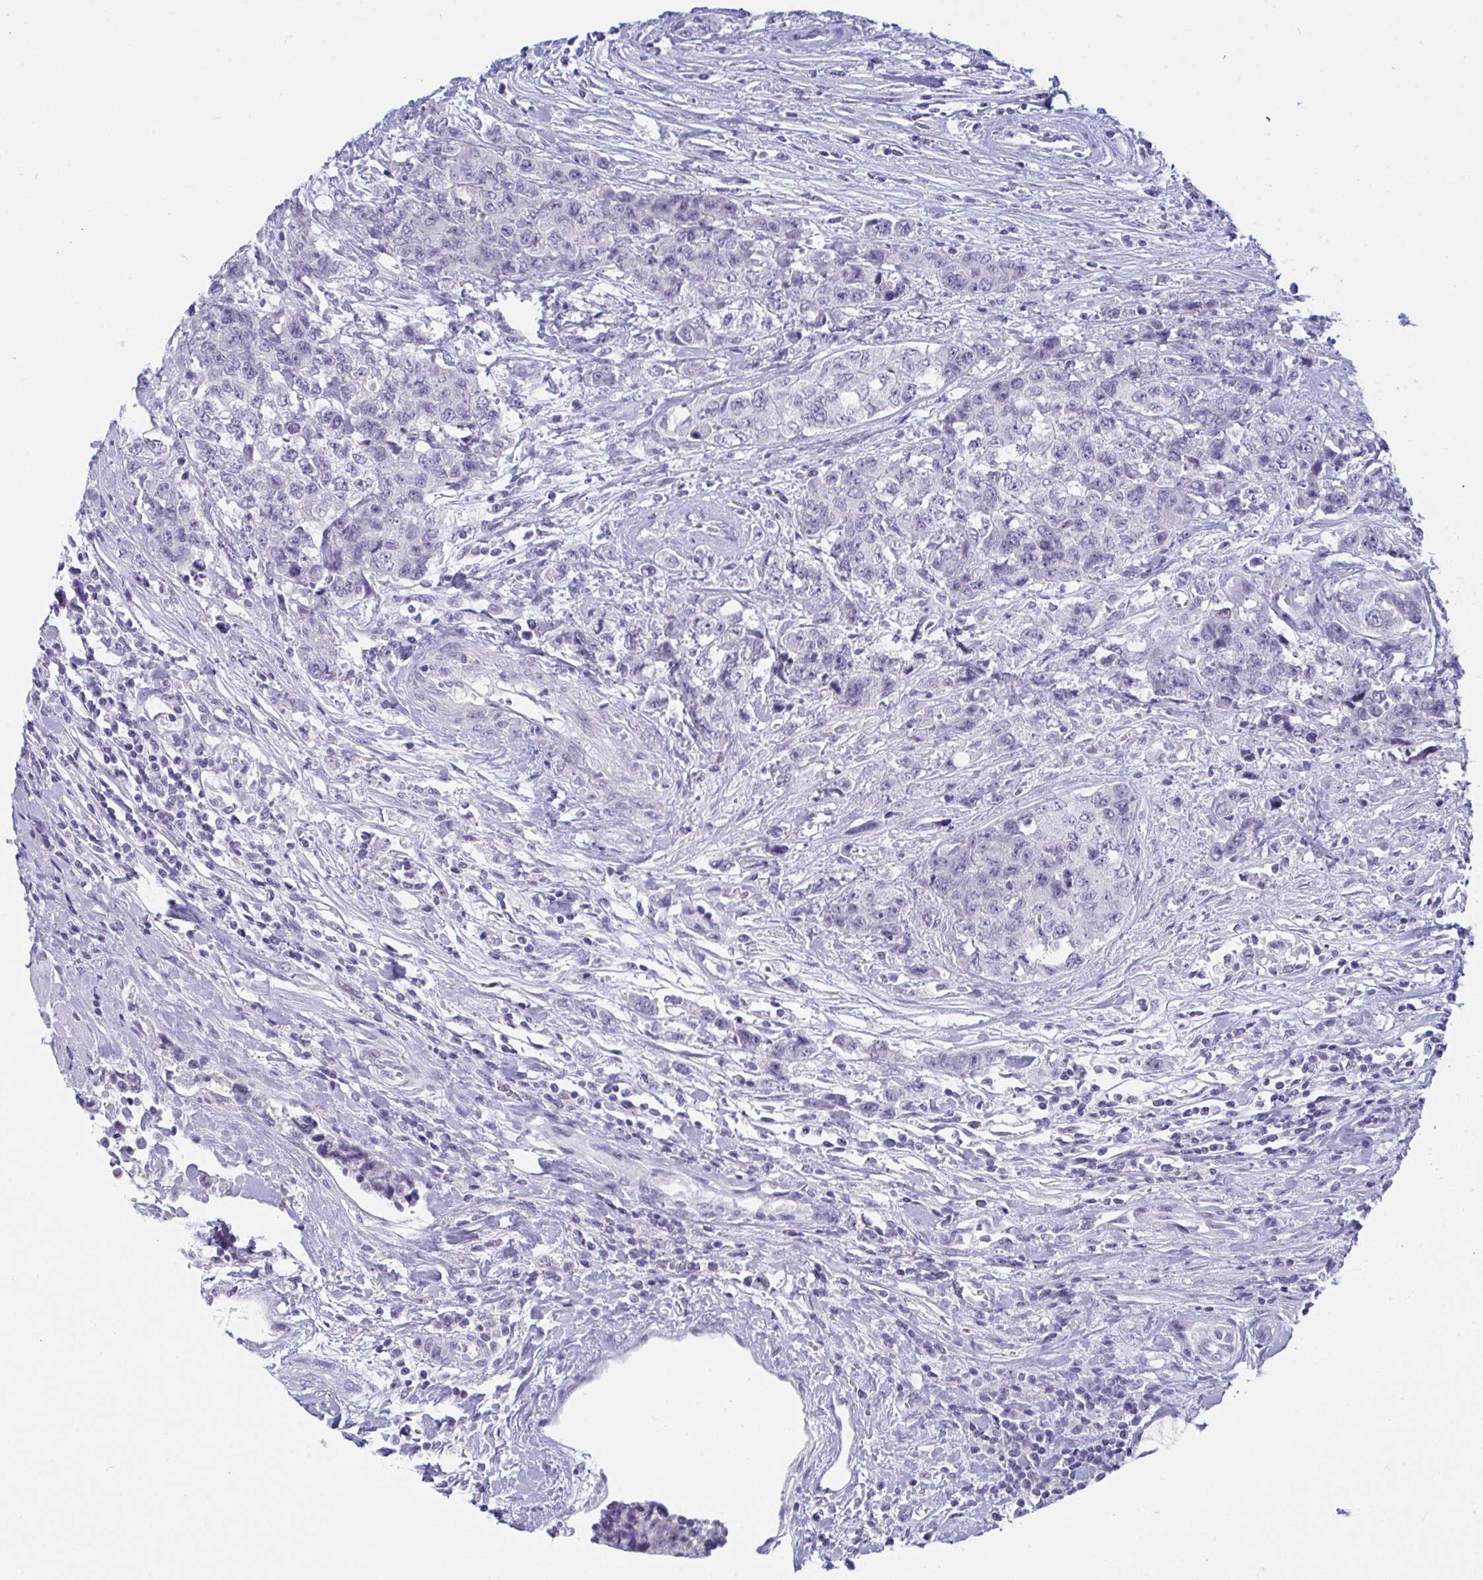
{"staining": {"intensity": "negative", "quantity": "none", "location": "none"}, "tissue": "urothelial cancer", "cell_type": "Tumor cells", "image_type": "cancer", "snomed": [{"axis": "morphology", "description": "Urothelial carcinoma, High grade"}, {"axis": "topography", "description": "Urinary bladder"}], "caption": "DAB (3,3'-diaminobenzidine) immunohistochemical staining of human urothelial carcinoma (high-grade) demonstrates no significant staining in tumor cells.", "gene": "PRDM9", "patient": {"sex": "female", "age": 78}}